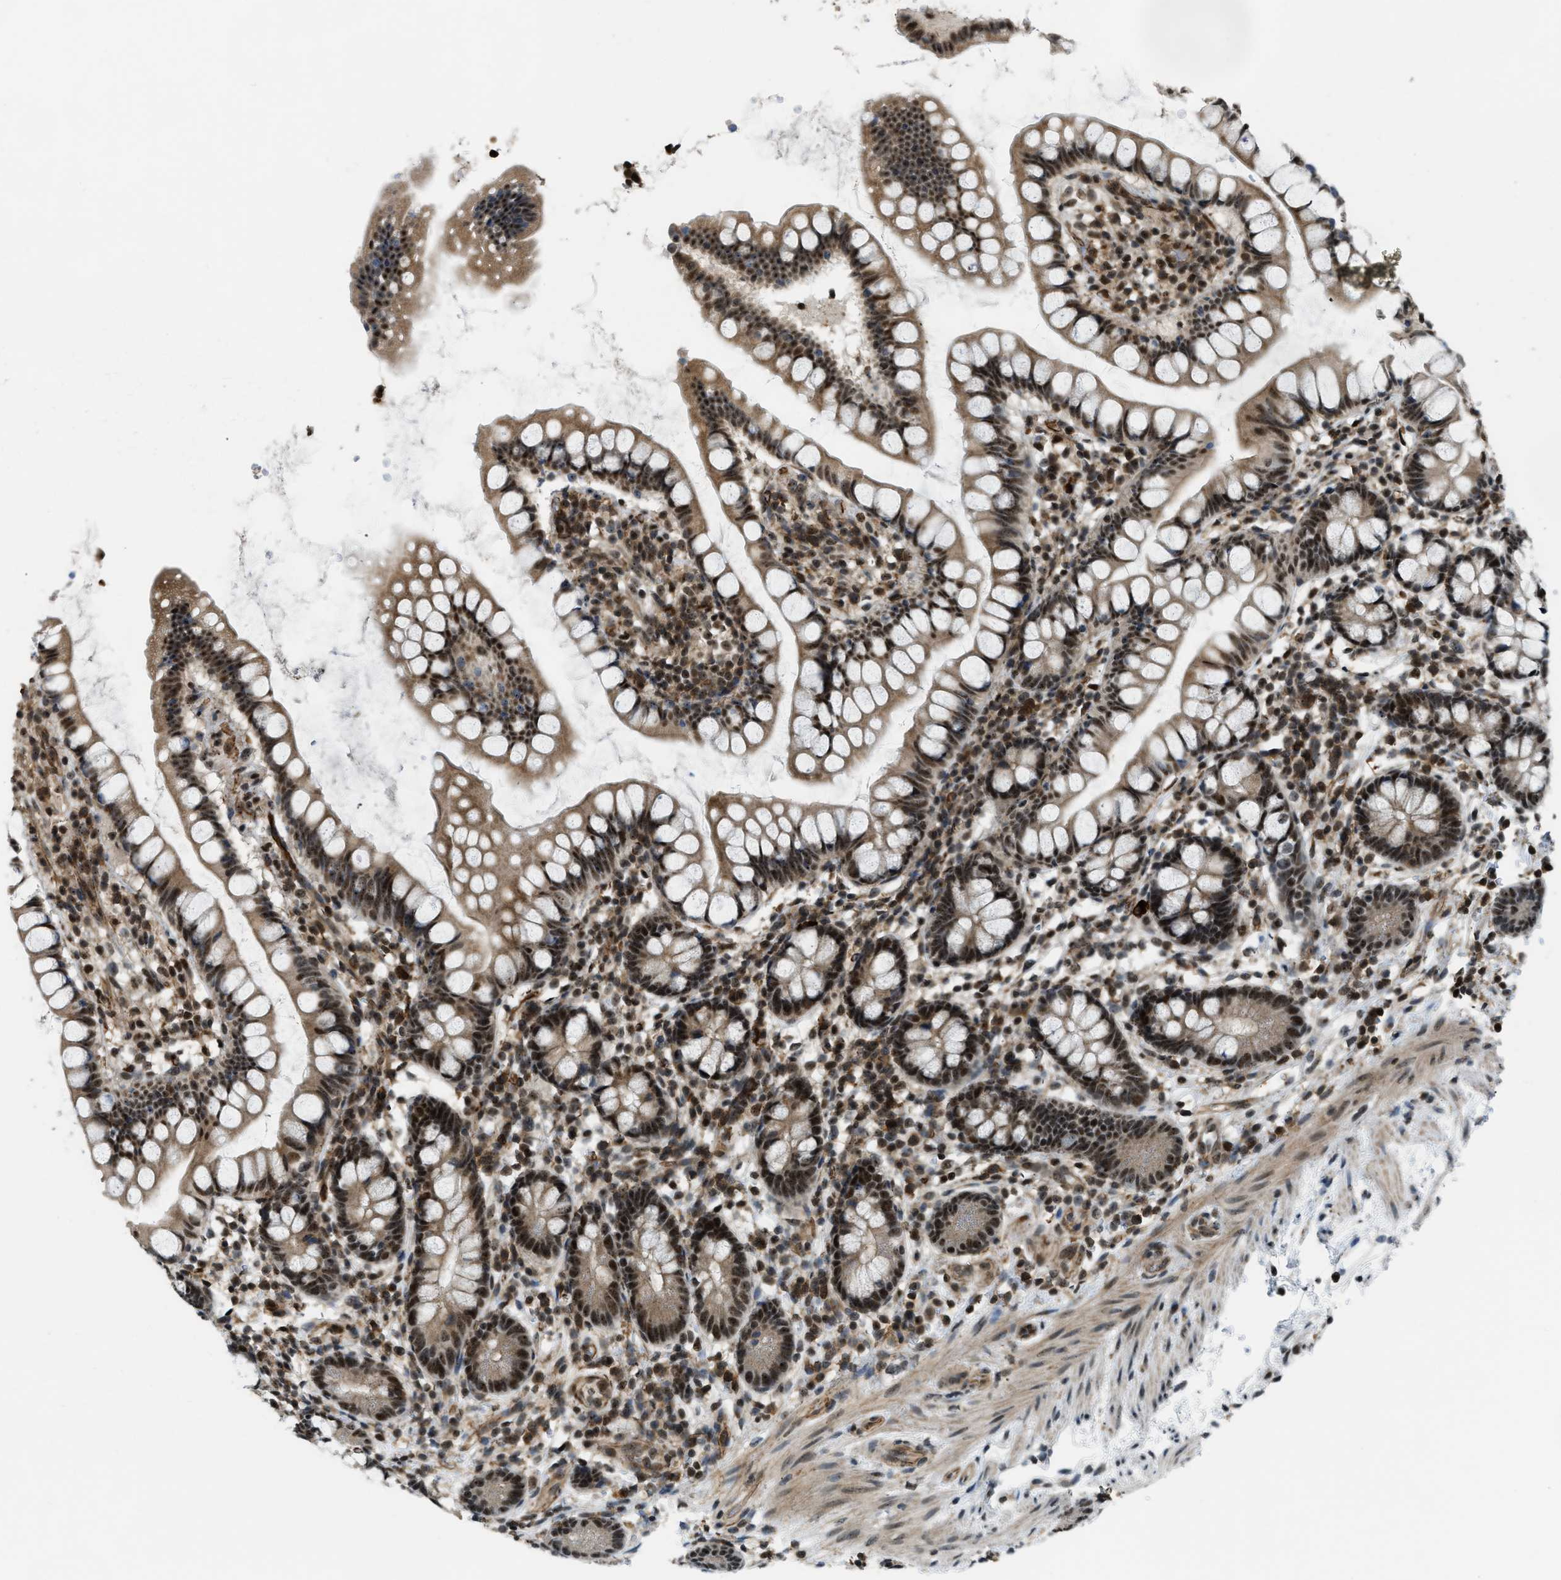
{"staining": {"intensity": "strong", "quantity": "25%-75%", "location": "nuclear"}, "tissue": "small intestine", "cell_type": "Glandular cells", "image_type": "normal", "snomed": [{"axis": "morphology", "description": "Normal tissue, NOS"}, {"axis": "topography", "description": "Small intestine"}], "caption": "Unremarkable small intestine was stained to show a protein in brown. There is high levels of strong nuclear expression in approximately 25%-75% of glandular cells. The staining was performed using DAB to visualize the protein expression in brown, while the nuclei were stained in blue with hematoxylin (Magnification: 20x).", "gene": "E2F1", "patient": {"sex": "female", "age": 84}}